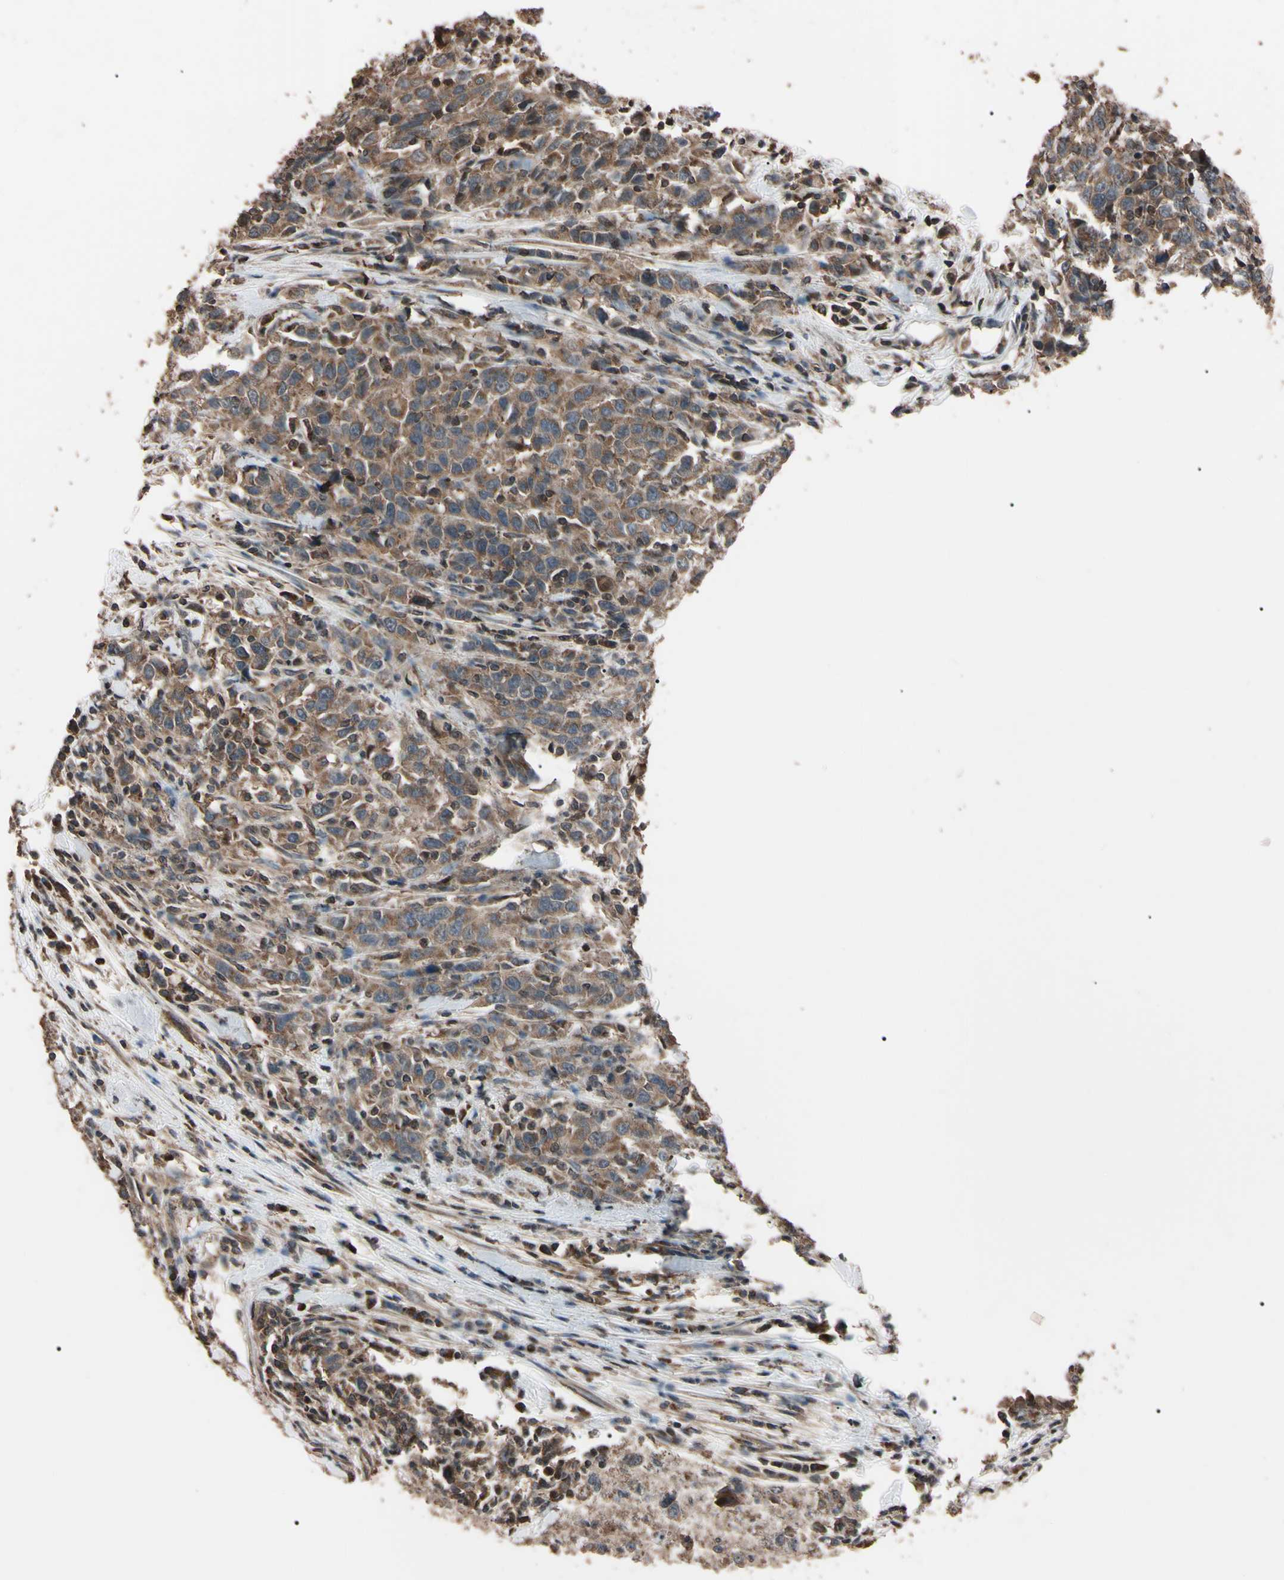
{"staining": {"intensity": "weak", "quantity": ">75%", "location": "cytoplasmic/membranous"}, "tissue": "urothelial cancer", "cell_type": "Tumor cells", "image_type": "cancer", "snomed": [{"axis": "morphology", "description": "Urothelial carcinoma, High grade"}, {"axis": "topography", "description": "Urinary bladder"}], "caption": "This histopathology image shows IHC staining of high-grade urothelial carcinoma, with low weak cytoplasmic/membranous staining in approximately >75% of tumor cells.", "gene": "TNFRSF1A", "patient": {"sex": "male", "age": 61}}